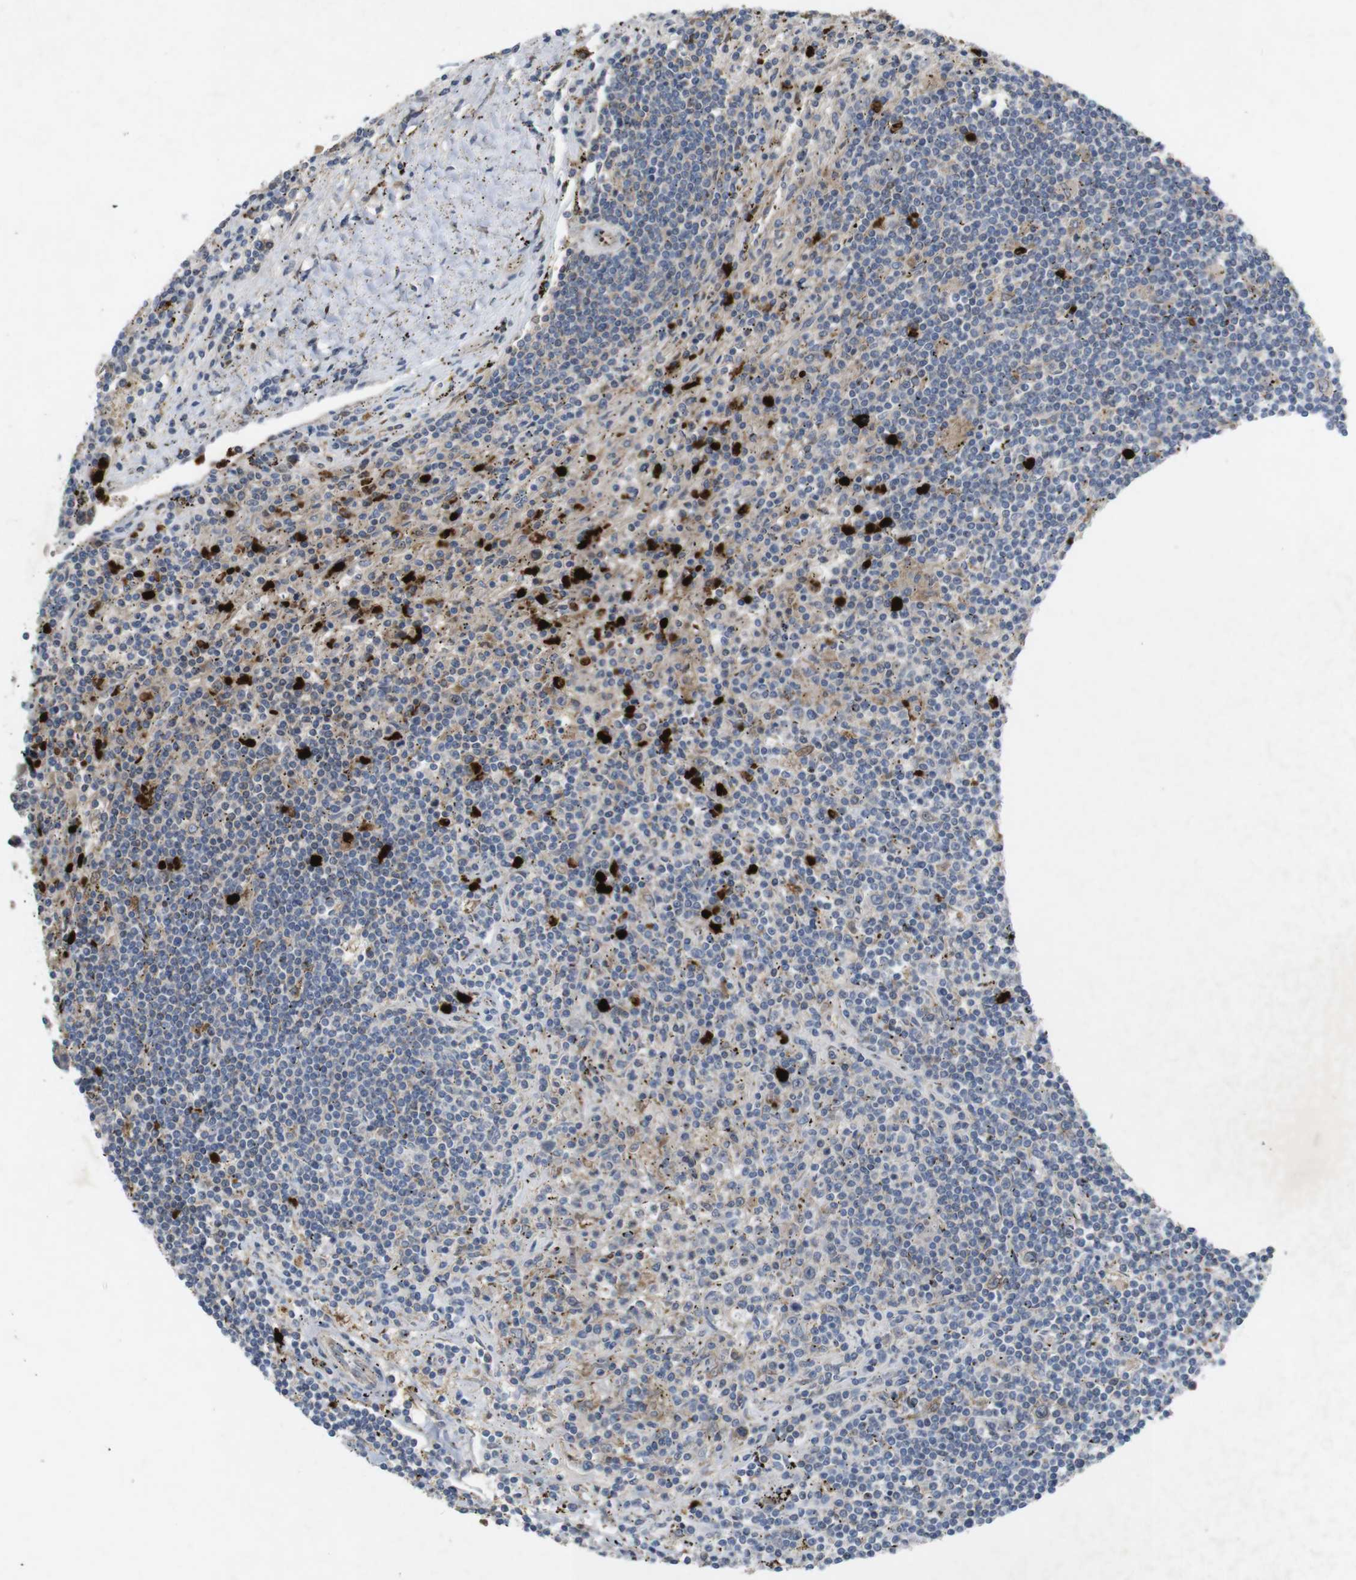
{"staining": {"intensity": "negative", "quantity": "none", "location": "none"}, "tissue": "lymphoma", "cell_type": "Tumor cells", "image_type": "cancer", "snomed": [{"axis": "morphology", "description": "Malignant lymphoma, non-Hodgkin's type, Low grade"}, {"axis": "topography", "description": "Spleen"}], "caption": "Immunohistochemical staining of human lymphoma reveals no significant positivity in tumor cells.", "gene": "TSPAN14", "patient": {"sex": "male", "age": 76}}